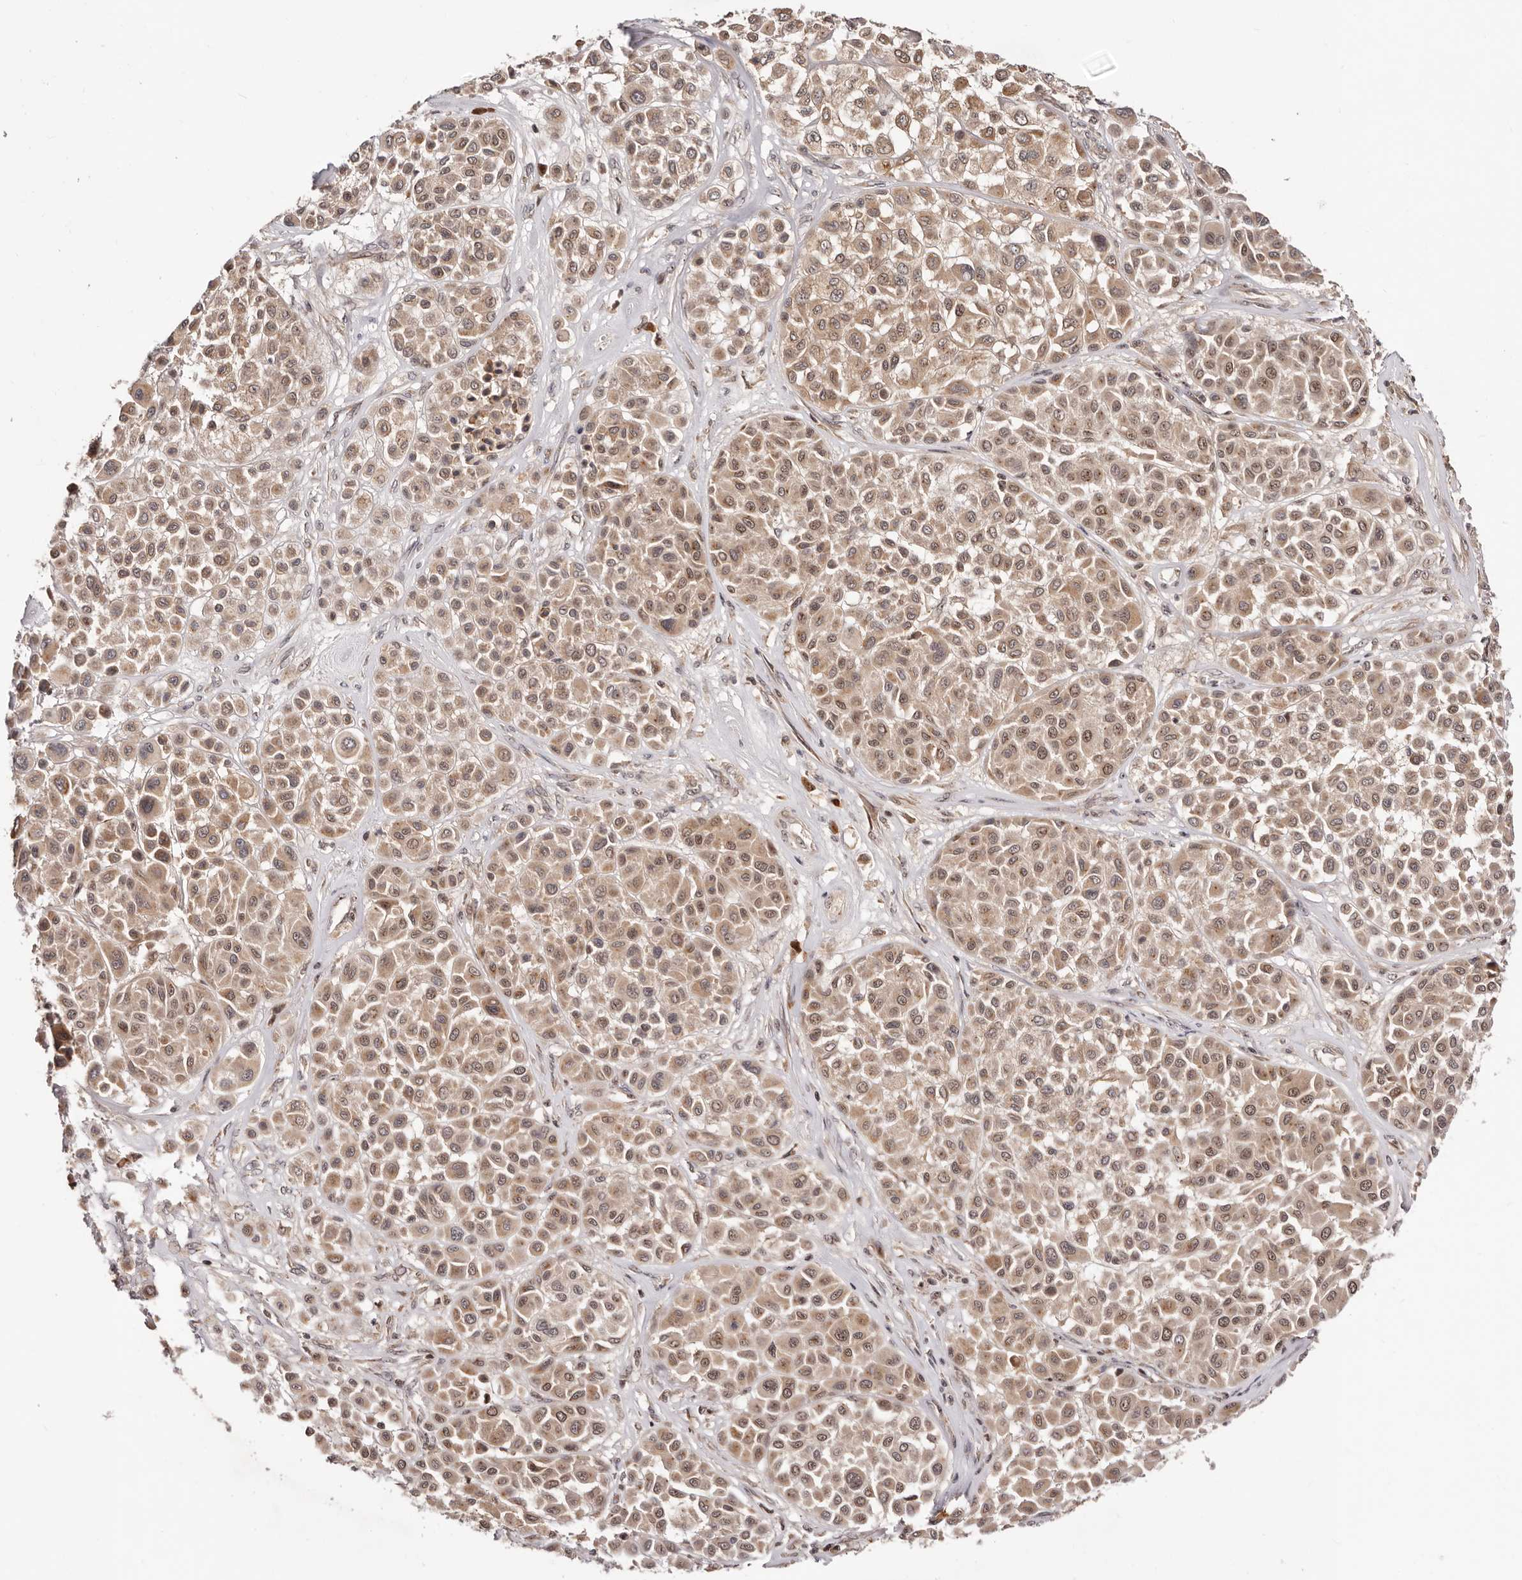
{"staining": {"intensity": "moderate", "quantity": ">75%", "location": "cytoplasmic/membranous,nuclear"}, "tissue": "melanoma", "cell_type": "Tumor cells", "image_type": "cancer", "snomed": [{"axis": "morphology", "description": "Malignant melanoma, Metastatic site"}, {"axis": "topography", "description": "Soft tissue"}], "caption": "About >75% of tumor cells in human malignant melanoma (metastatic site) exhibit moderate cytoplasmic/membranous and nuclear protein expression as visualized by brown immunohistochemical staining.", "gene": "APOL6", "patient": {"sex": "male", "age": 41}}